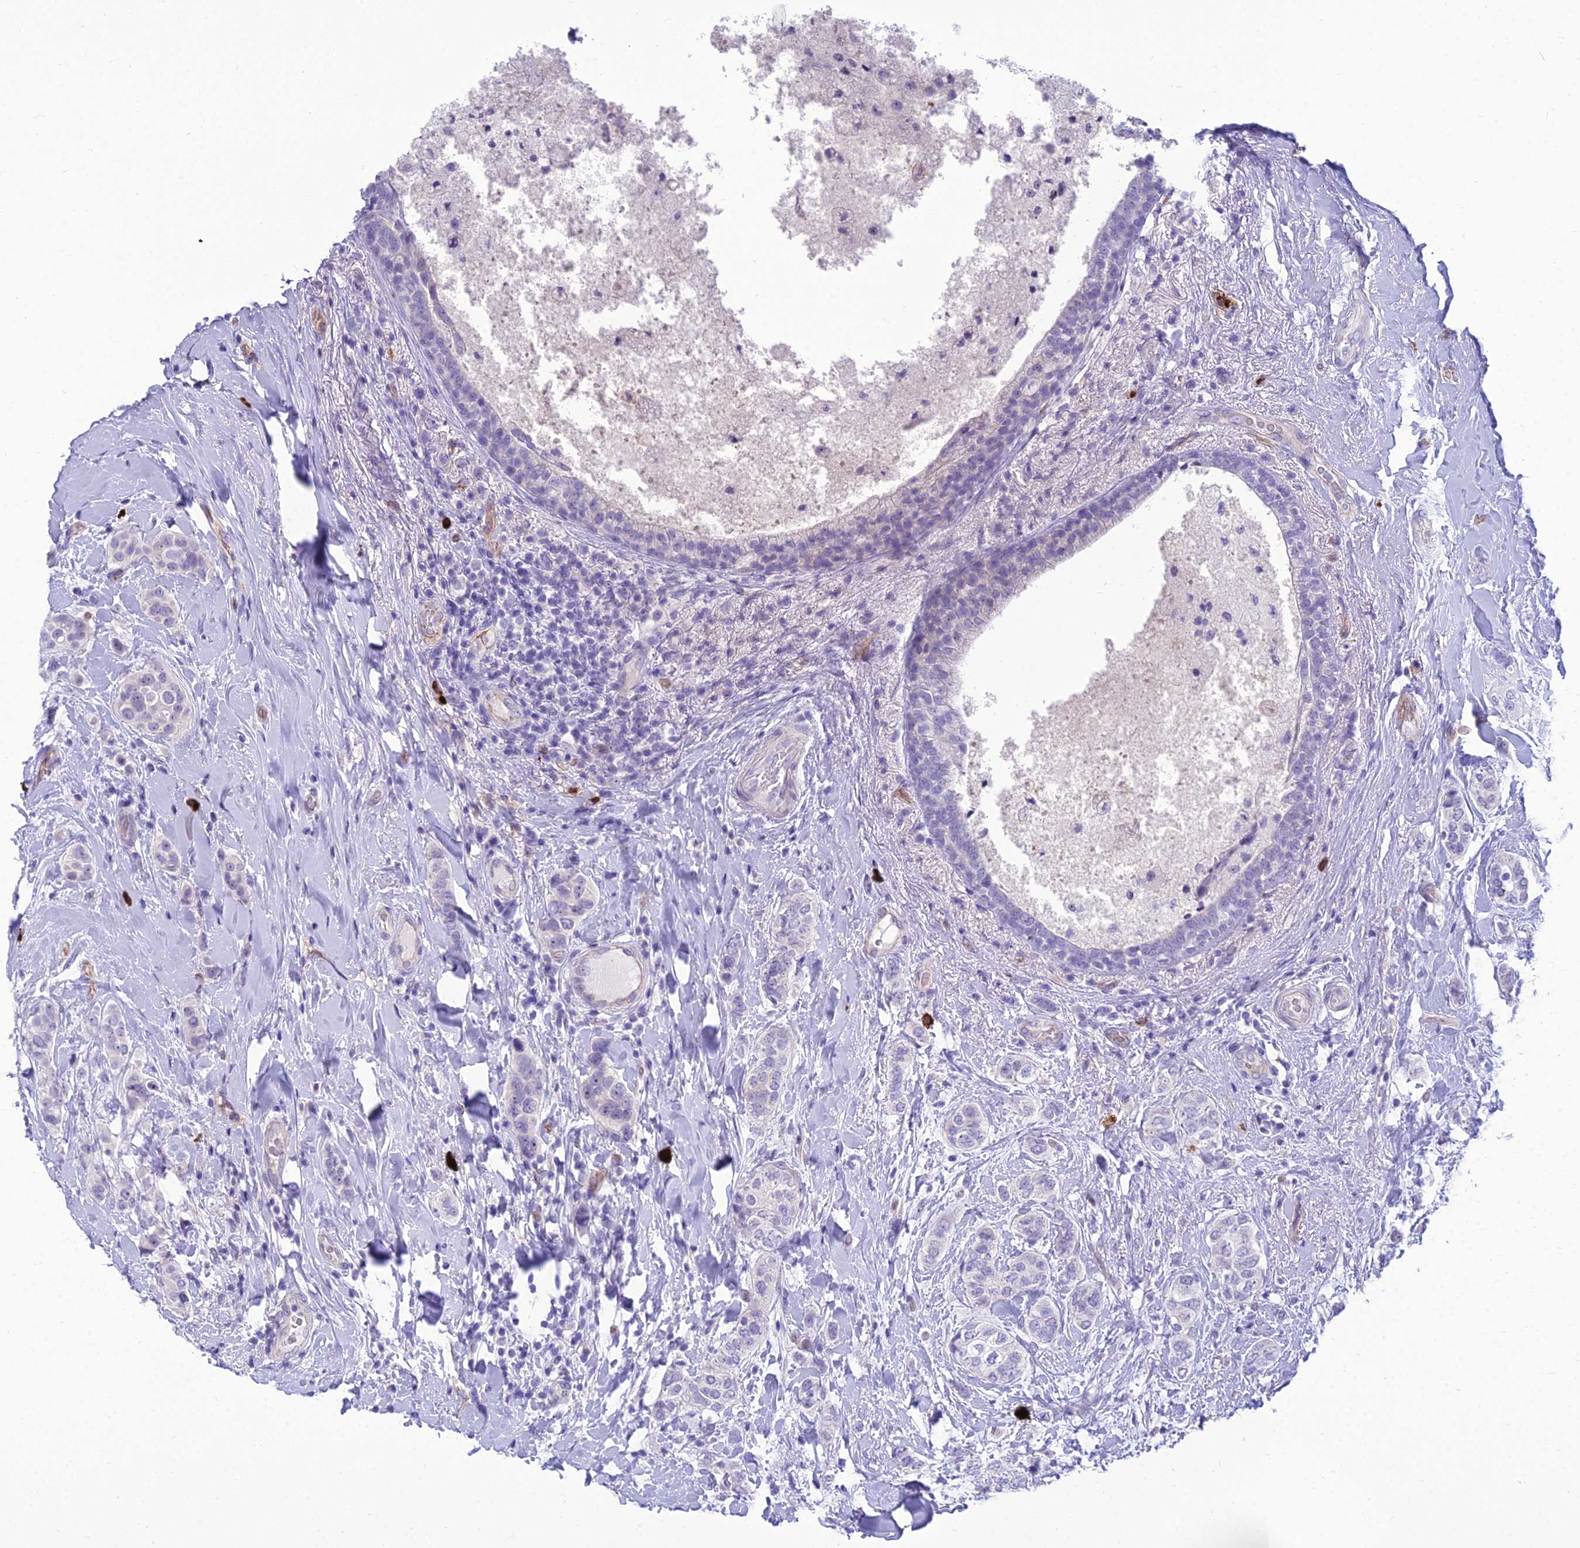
{"staining": {"intensity": "negative", "quantity": "none", "location": "none"}, "tissue": "breast cancer", "cell_type": "Tumor cells", "image_type": "cancer", "snomed": [{"axis": "morphology", "description": "Lobular carcinoma"}, {"axis": "topography", "description": "Breast"}], "caption": "IHC photomicrograph of human breast lobular carcinoma stained for a protein (brown), which demonstrates no expression in tumor cells.", "gene": "BBS7", "patient": {"sex": "female", "age": 51}}